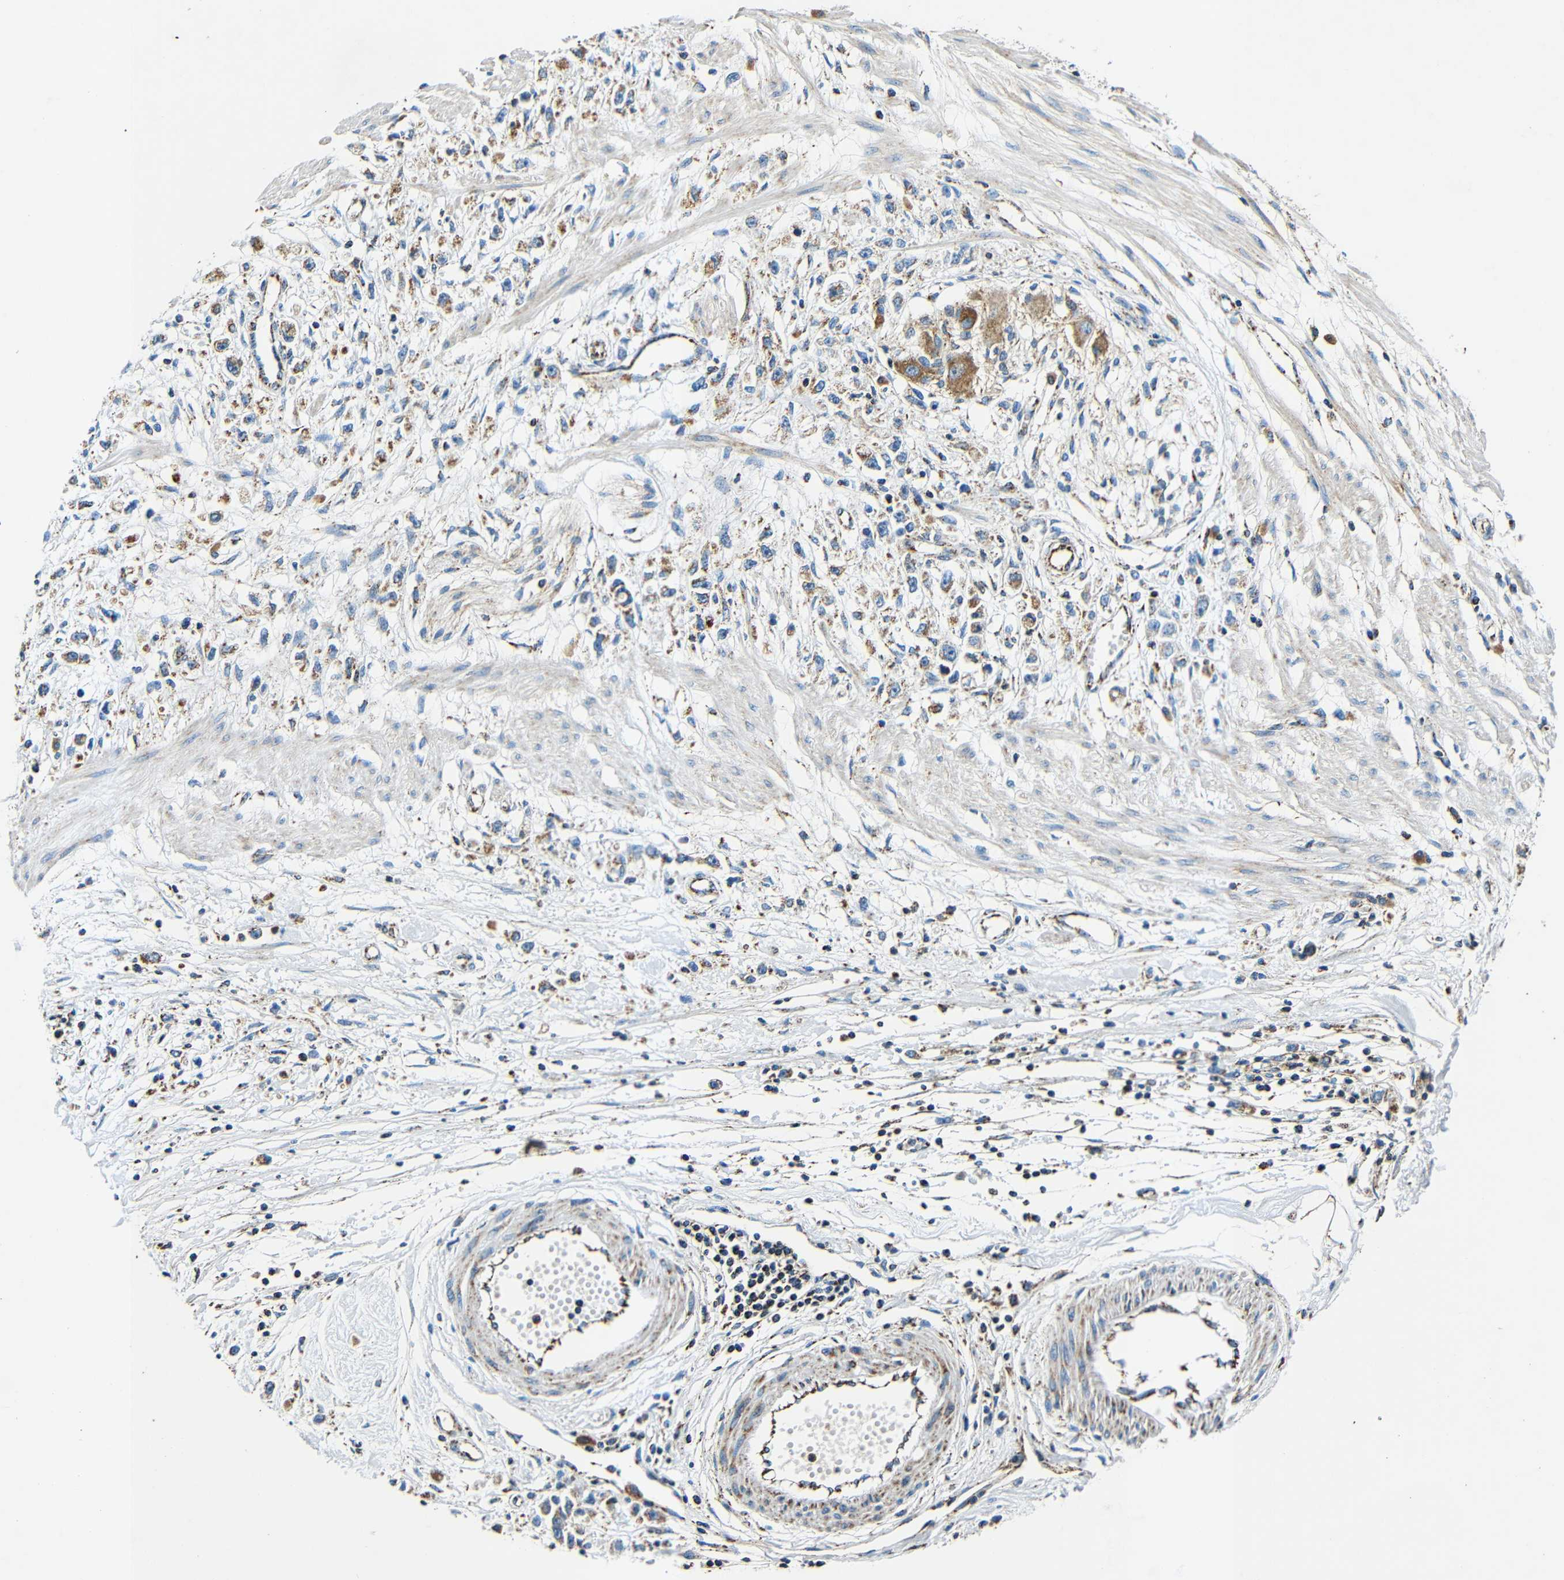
{"staining": {"intensity": "moderate", "quantity": "<25%", "location": "cytoplasmic/membranous"}, "tissue": "stomach cancer", "cell_type": "Tumor cells", "image_type": "cancer", "snomed": [{"axis": "morphology", "description": "Adenocarcinoma, NOS"}, {"axis": "topography", "description": "Stomach"}], "caption": "Immunohistochemistry (IHC) micrograph of stomach cancer (adenocarcinoma) stained for a protein (brown), which exhibits low levels of moderate cytoplasmic/membranous expression in about <25% of tumor cells.", "gene": "GALNT18", "patient": {"sex": "female", "age": 59}}